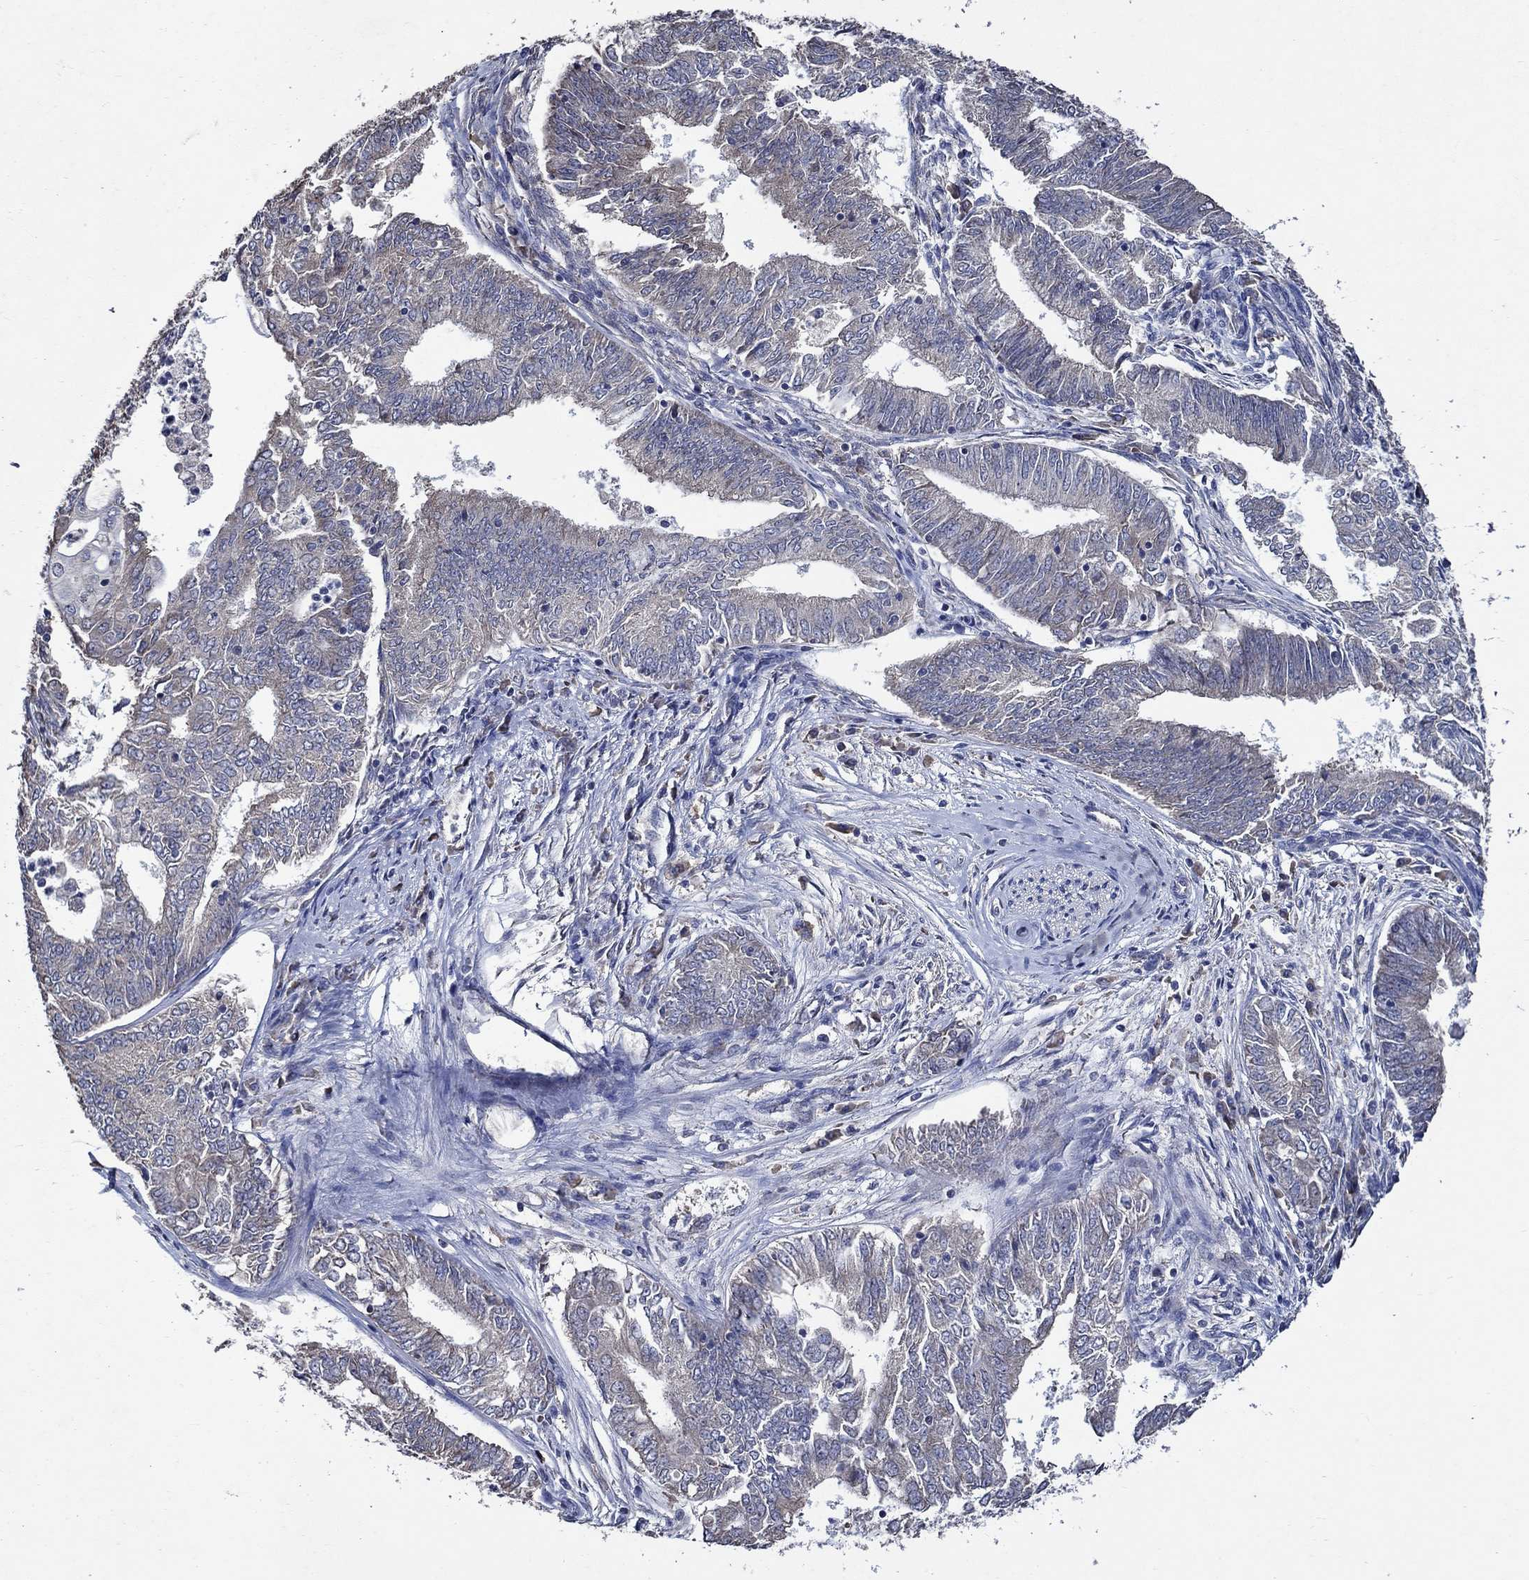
{"staining": {"intensity": "weak", "quantity": "<25%", "location": "cytoplasmic/membranous"}, "tissue": "endometrial cancer", "cell_type": "Tumor cells", "image_type": "cancer", "snomed": [{"axis": "morphology", "description": "Adenocarcinoma, NOS"}, {"axis": "topography", "description": "Endometrium"}], "caption": "Immunohistochemistry (IHC) of human endometrial adenocarcinoma reveals no staining in tumor cells.", "gene": "HAP1", "patient": {"sex": "female", "age": 62}}